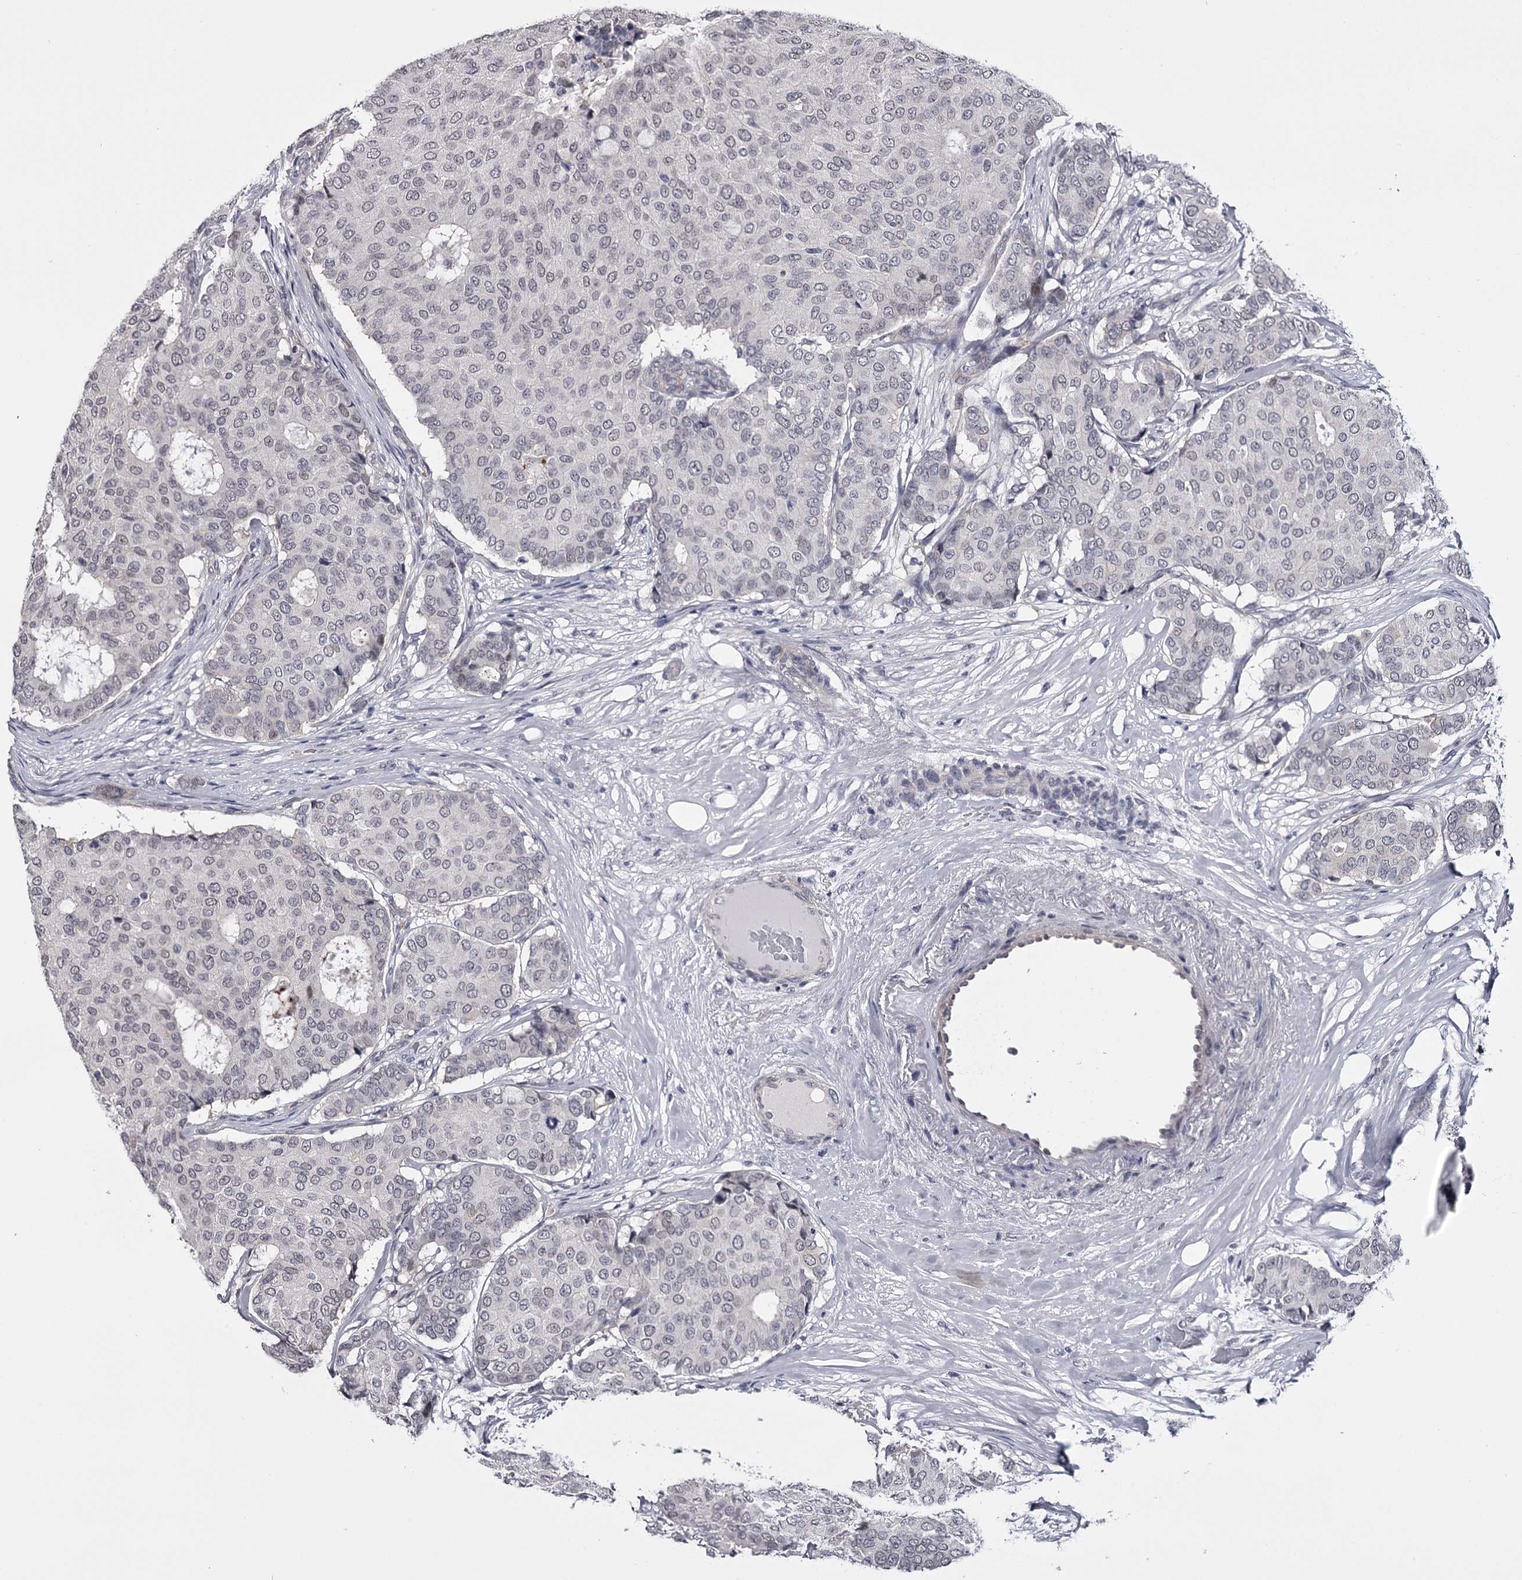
{"staining": {"intensity": "negative", "quantity": "none", "location": "none"}, "tissue": "breast cancer", "cell_type": "Tumor cells", "image_type": "cancer", "snomed": [{"axis": "morphology", "description": "Duct carcinoma"}, {"axis": "topography", "description": "Breast"}], "caption": "Immunohistochemistry micrograph of neoplastic tissue: human breast cancer stained with DAB (3,3'-diaminobenzidine) demonstrates no significant protein positivity in tumor cells. (DAB (3,3'-diaminobenzidine) IHC visualized using brightfield microscopy, high magnification).", "gene": "OVOL2", "patient": {"sex": "female", "age": 75}}